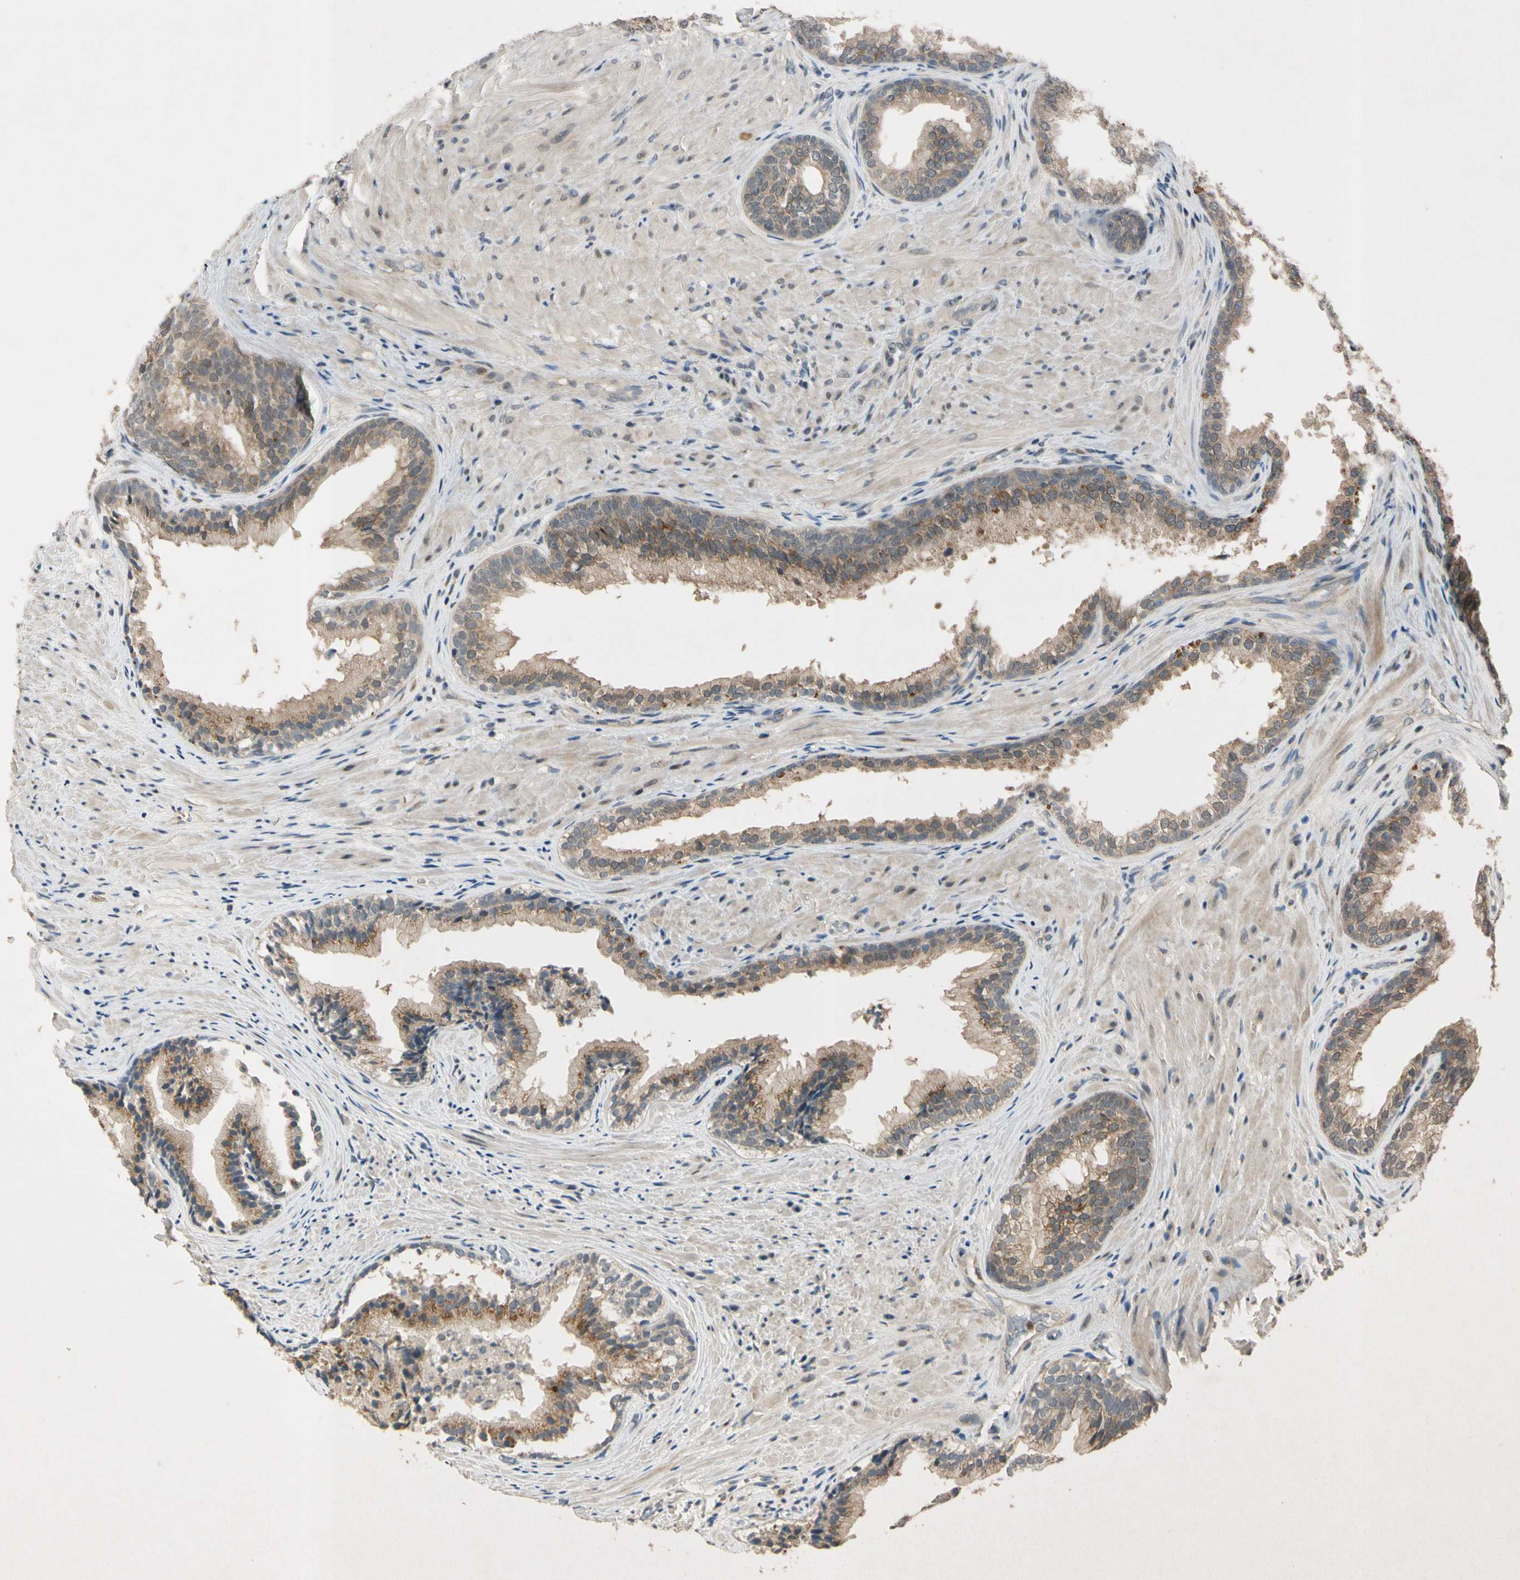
{"staining": {"intensity": "moderate", "quantity": "25%-75%", "location": "cytoplasmic/membranous"}, "tissue": "prostate", "cell_type": "Glandular cells", "image_type": "normal", "snomed": [{"axis": "morphology", "description": "Normal tissue, NOS"}, {"axis": "topography", "description": "Prostate"}], "caption": "Immunohistochemical staining of benign prostate displays medium levels of moderate cytoplasmic/membranous expression in approximately 25%-75% of glandular cells.", "gene": "RPS6KB2", "patient": {"sex": "male", "age": 76}}